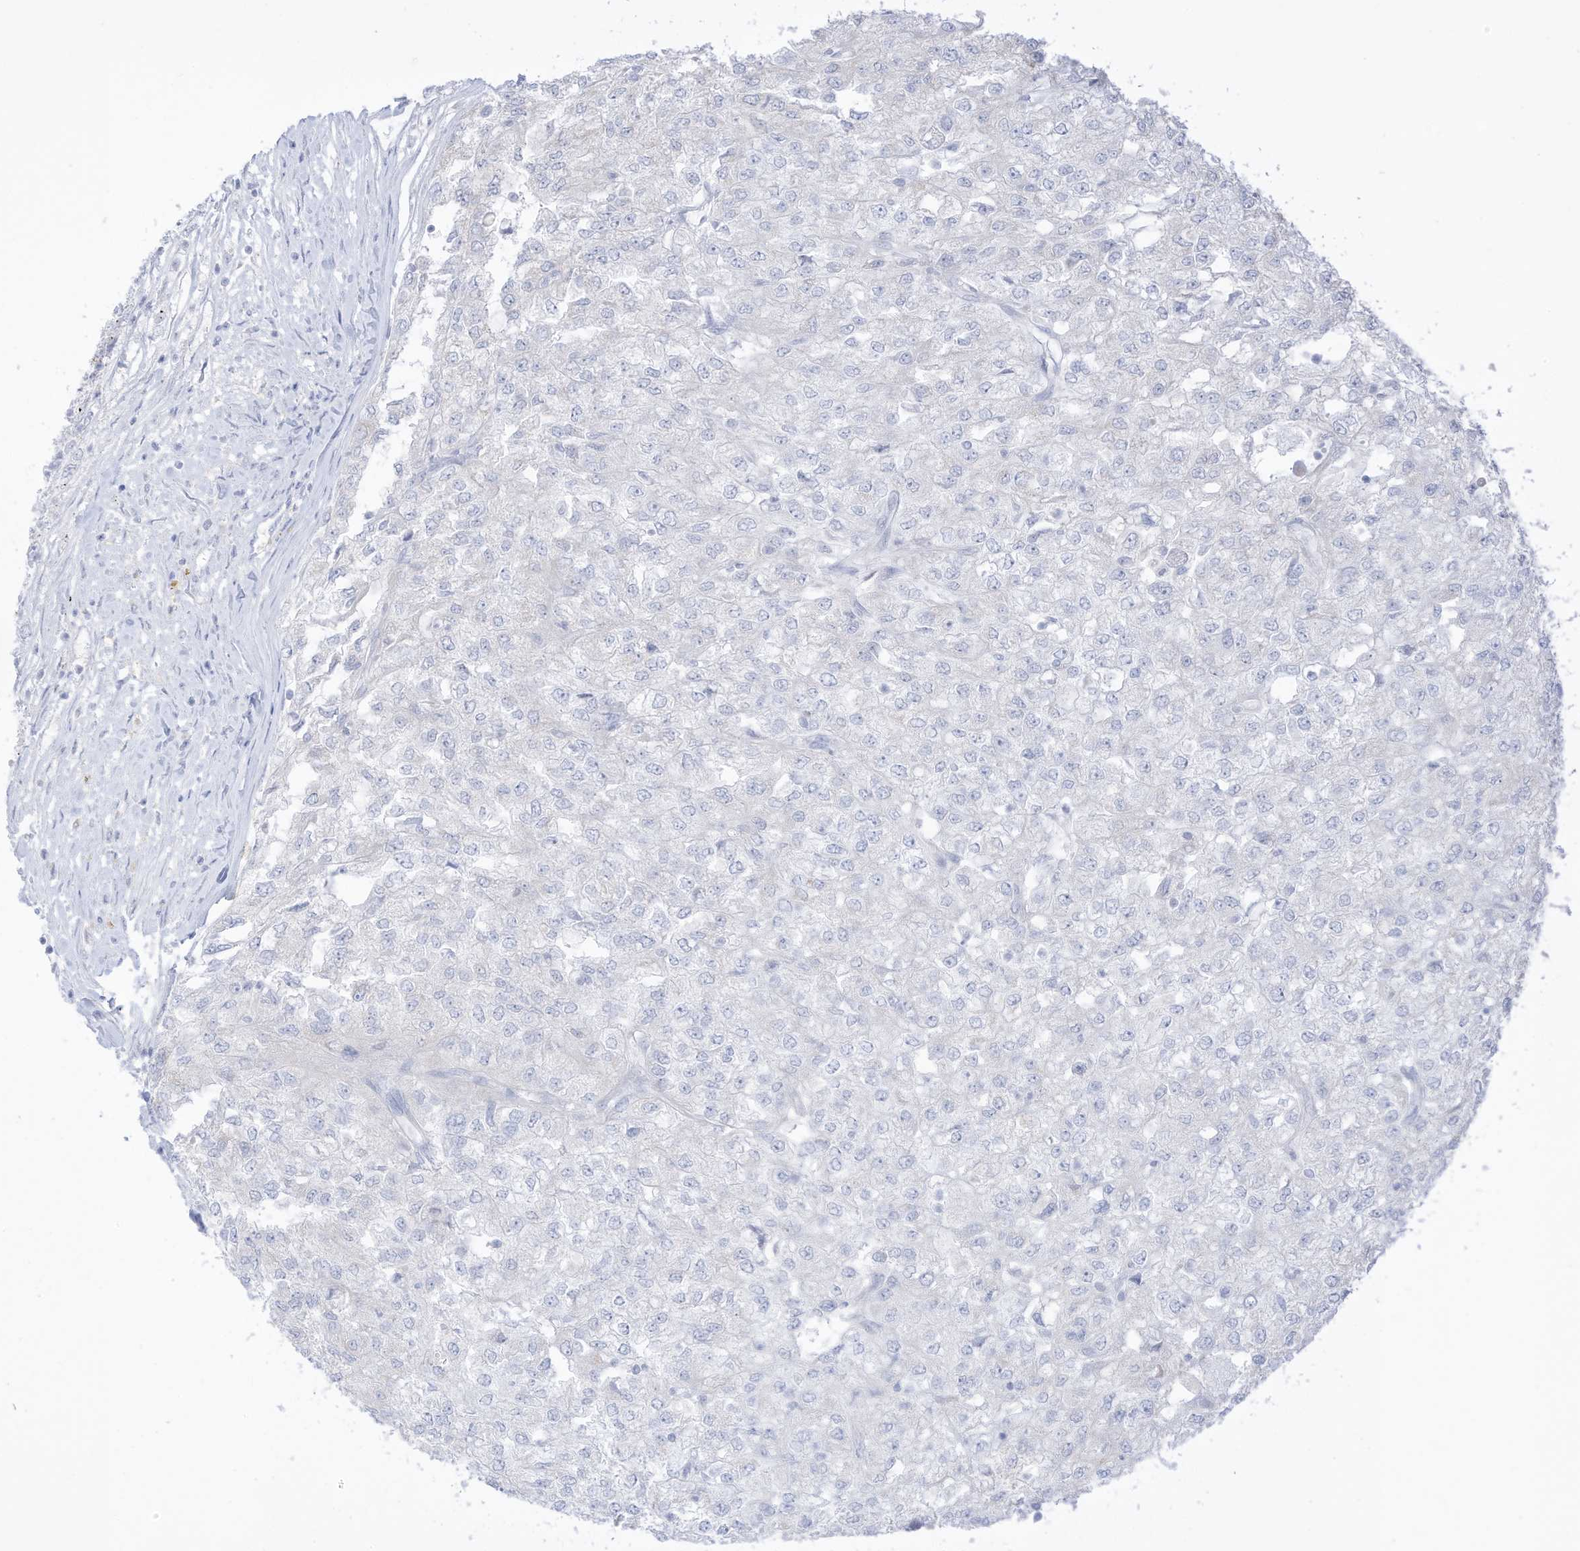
{"staining": {"intensity": "negative", "quantity": "none", "location": "none"}, "tissue": "renal cancer", "cell_type": "Tumor cells", "image_type": "cancer", "snomed": [{"axis": "morphology", "description": "Adenocarcinoma, NOS"}, {"axis": "topography", "description": "Kidney"}], "caption": "DAB immunohistochemical staining of human renal cancer (adenocarcinoma) shows no significant staining in tumor cells.", "gene": "OGT", "patient": {"sex": "female", "age": 54}}